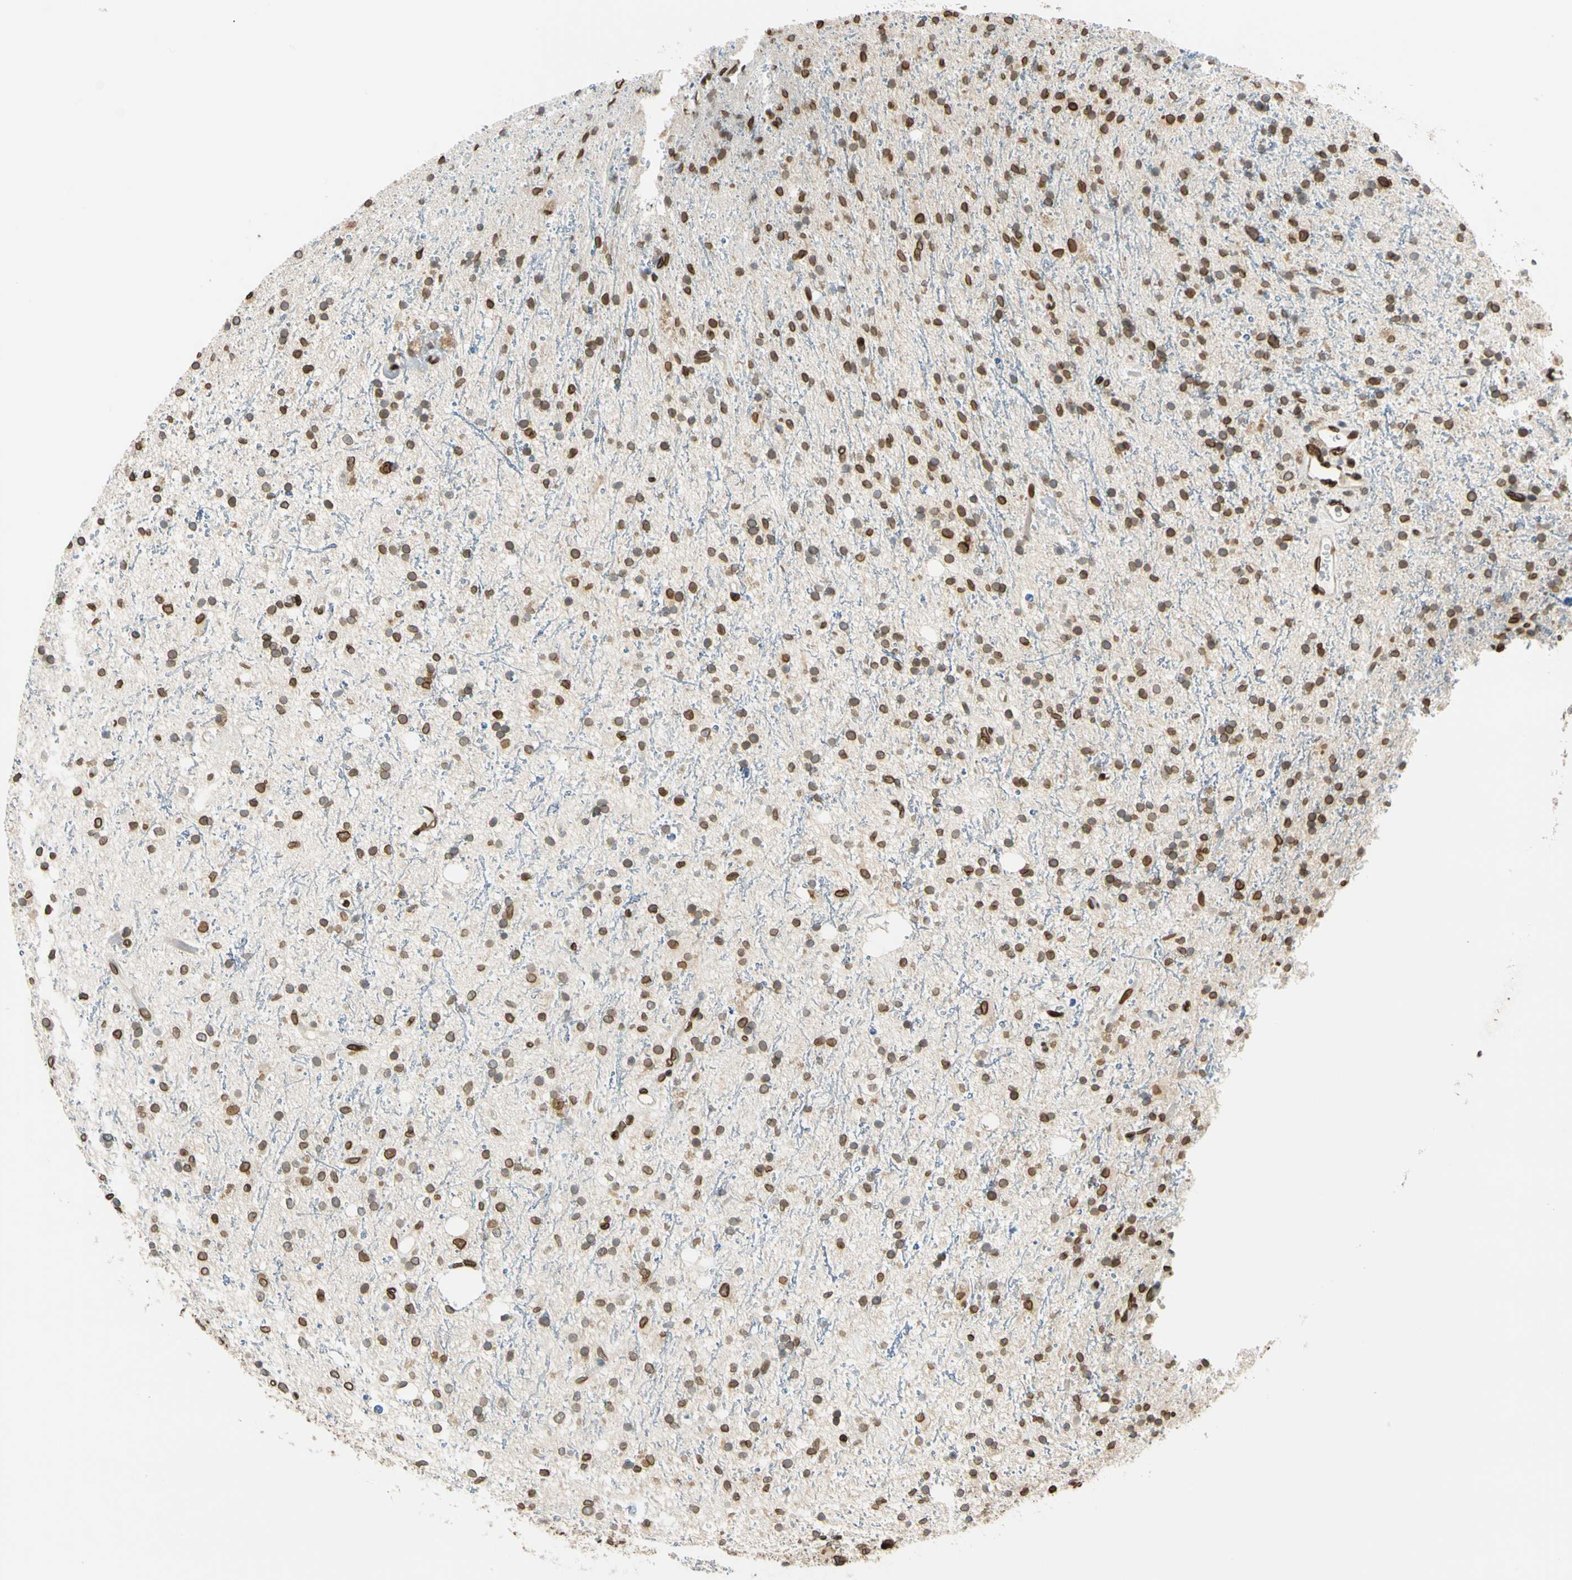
{"staining": {"intensity": "strong", "quantity": ">75%", "location": "cytoplasmic/membranous,nuclear"}, "tissue": "glioma", "cell_type": "Tumor cells", "image_type": "cancer", "snomed": [{"axis": "morphology", "description": "Glioma, malignant, High grade"}, {"axis": "topography", "description": "Brain"}], "caption": "Glioma stained for a protein exhibits strong cytoplasmic/membranous and nuclear positivity in tumor cells. The staining was performed using DAB to visualize the protein expression in brown, while the nuclei were stained in blue with hematoxylin (Magnification: 20x).", "gene": "SUN1", "patient": {"sex": "male", "age": 47}}